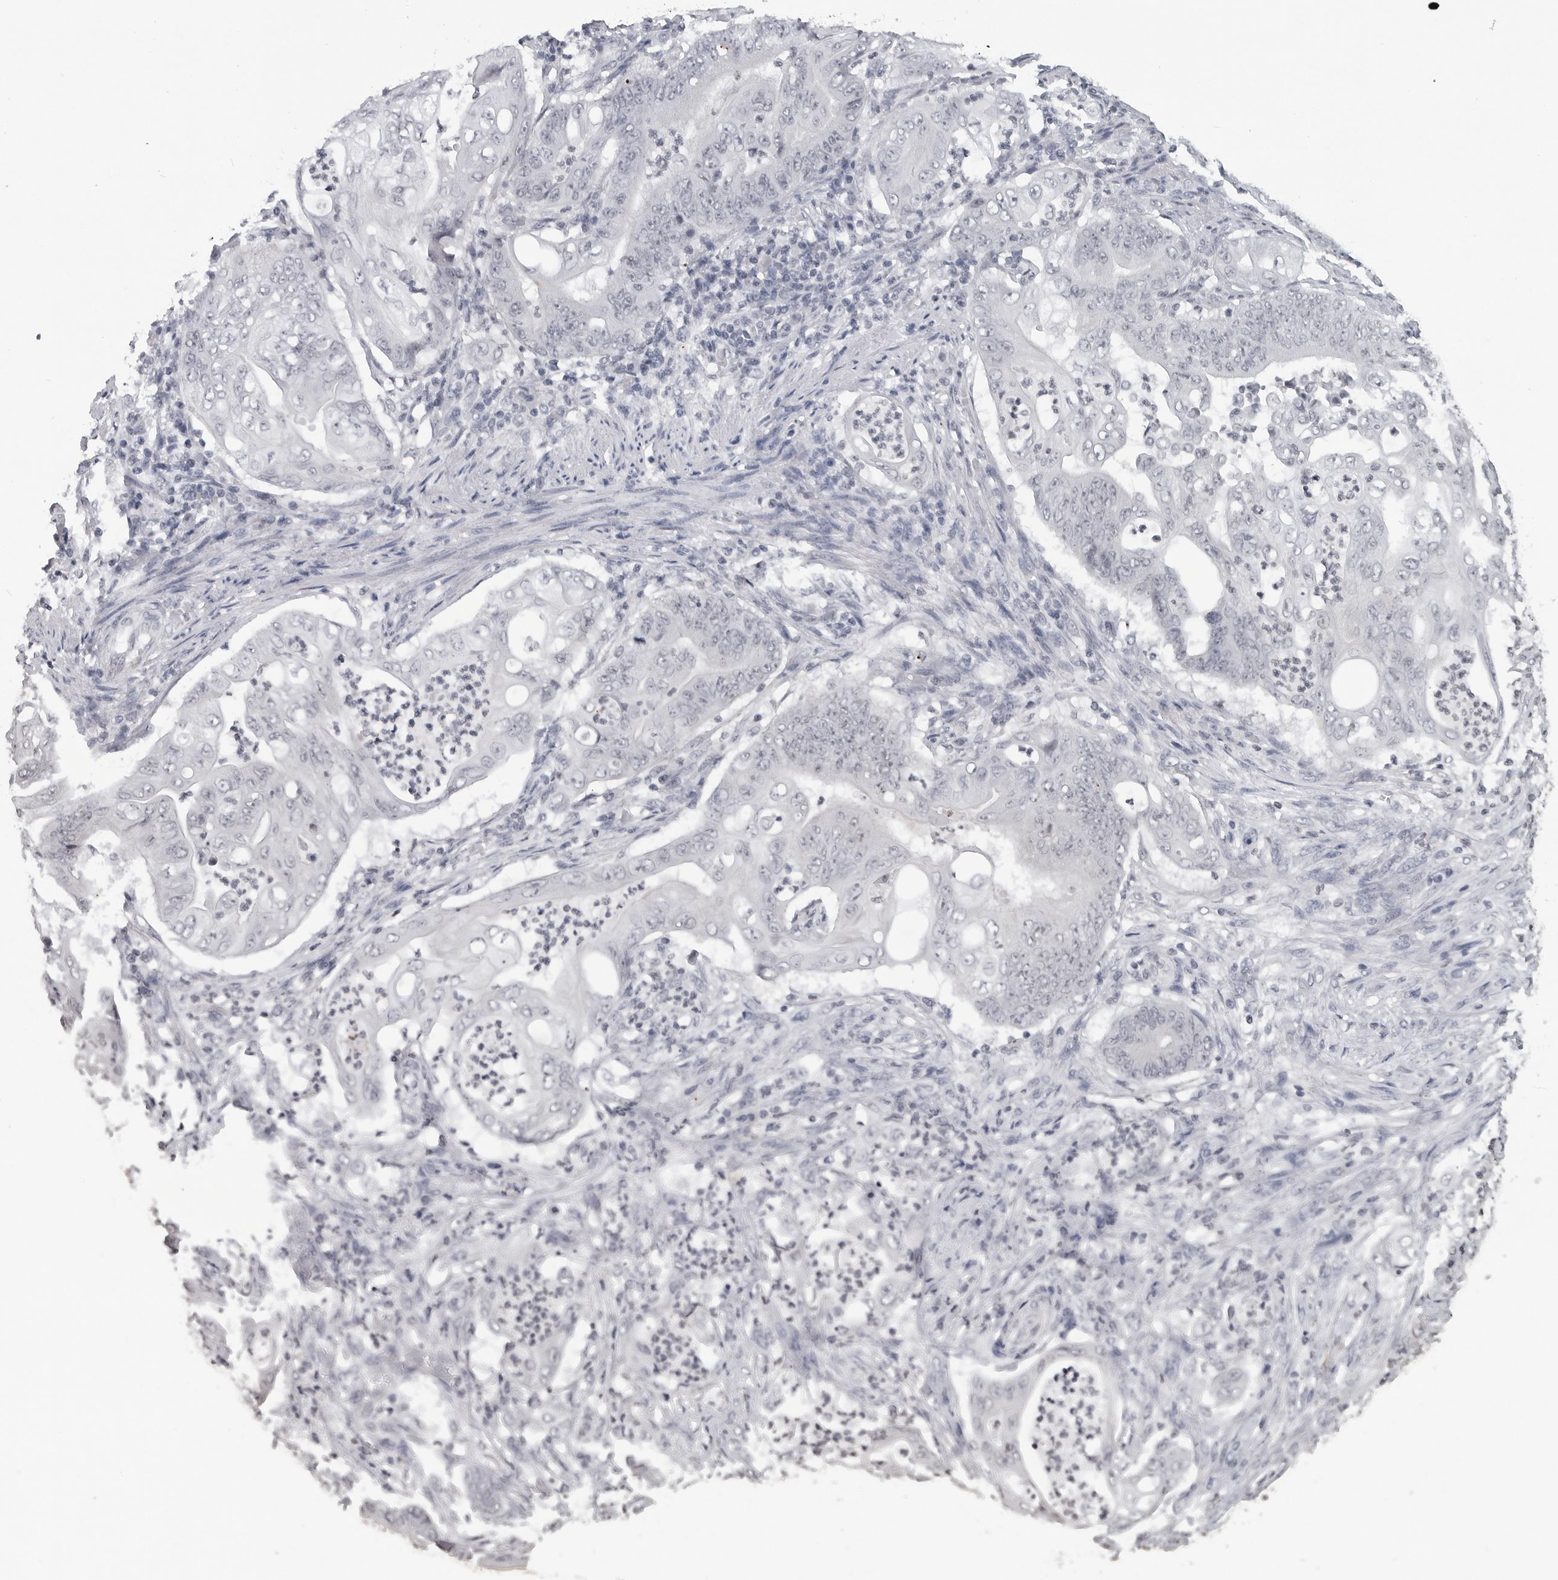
{"staining": {"intensity": "negative", "quantity": "none", "location": "none"}, "tissue": "stomach cancer", "cell_type": "Tumor cells", "image_type": "cancer", "snomed": [{"axis": "morphology", "description": "Adenocarcinoma, NOS"}, {"axis": "topography", "description": "Stomach"}], "caption": "Tumor cells are negative for brown protein staining in stomach adenocarcinoma.", "gene": "DDX54", "patient": {"sex": "female", "age": 73}}